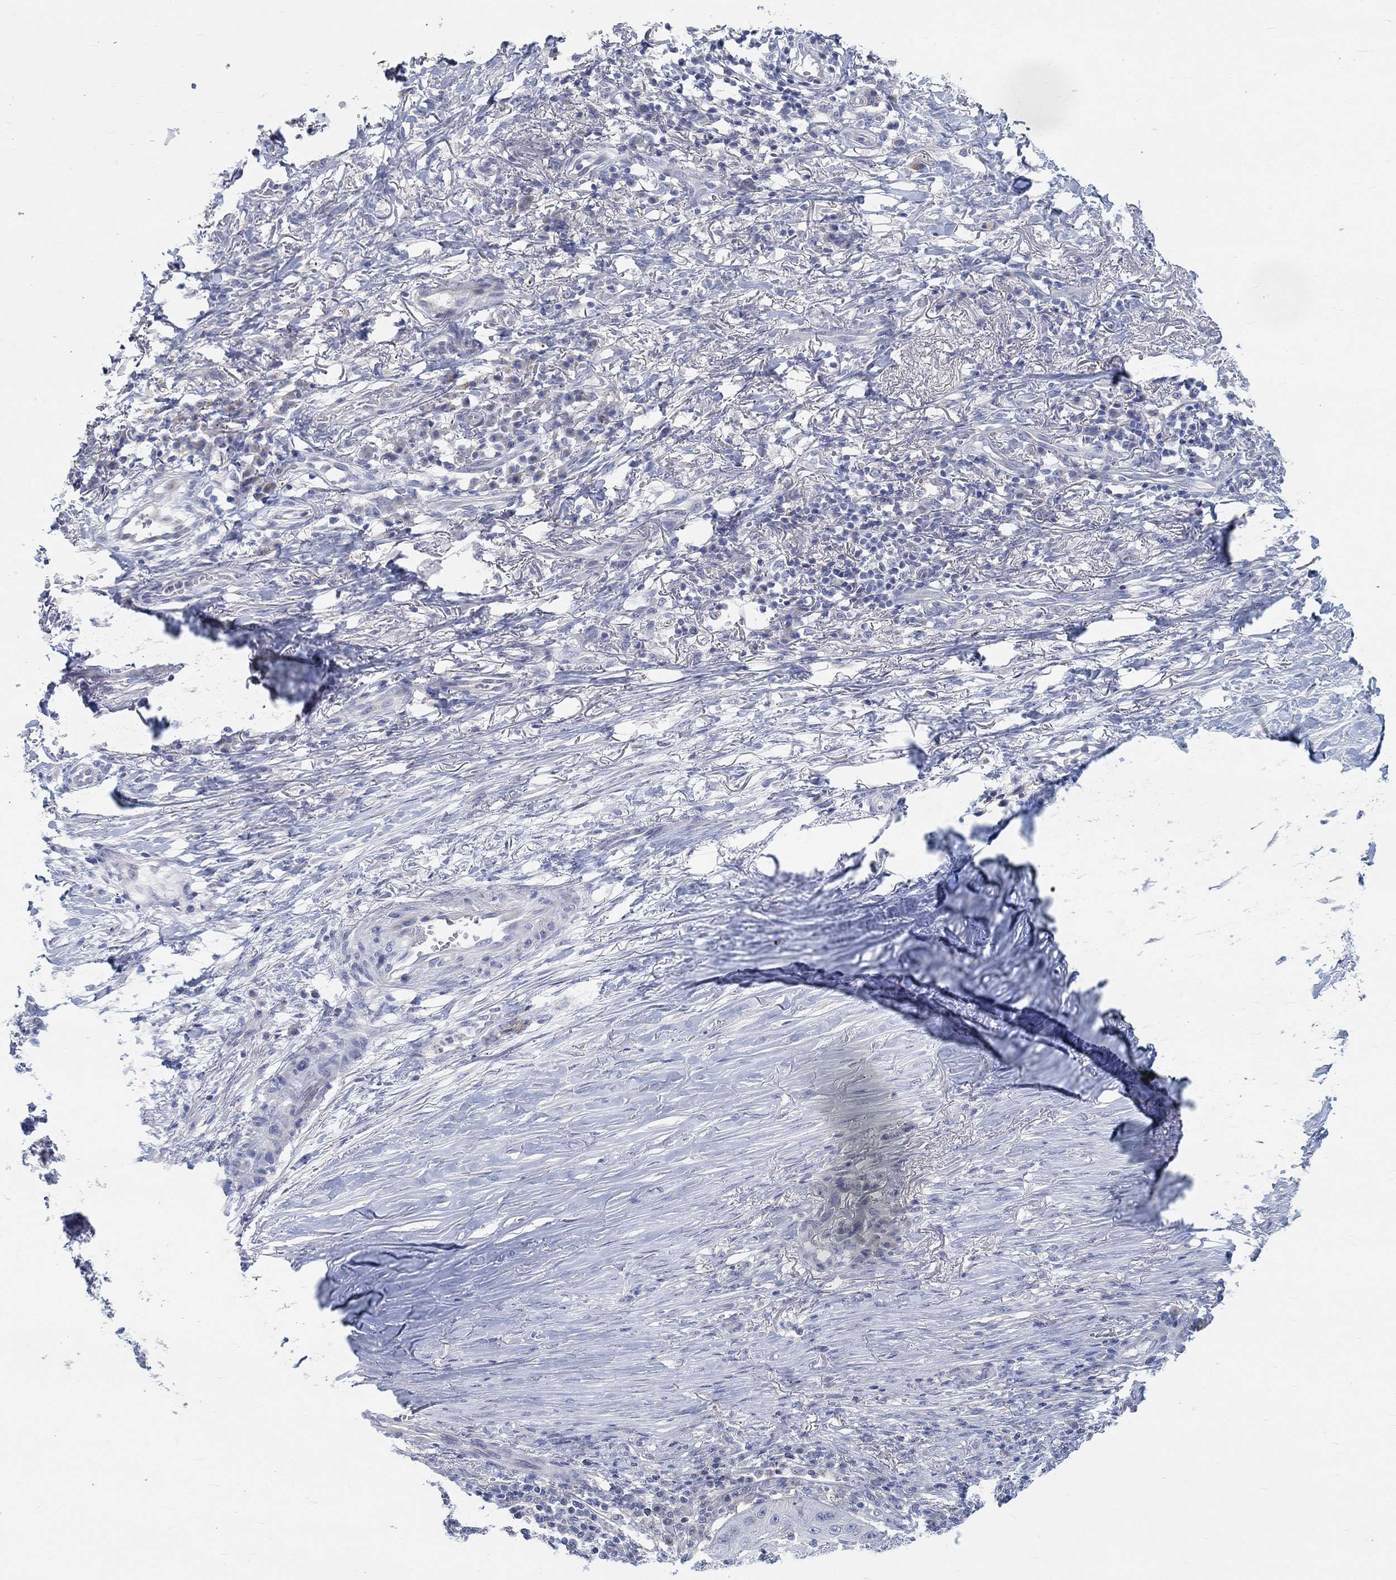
{"staining": {"intensity": "negative", "quantity": "none", "location": "none"}, "tissue": "skin cancer", "cell_type": "Tumor cells", "image_type": "cancer", "snomed": [{"axis": "morphology", "description": "Squamous cell carcinoma, NOS"}, {"axis": "topography", "description": "Skin"}], "caption": "A micrograph of human skin squamous cell carcinoma is negative for staining in tumor cells.", "gene": "NAV3", "patient": {"sex": "male", "age": 70}}